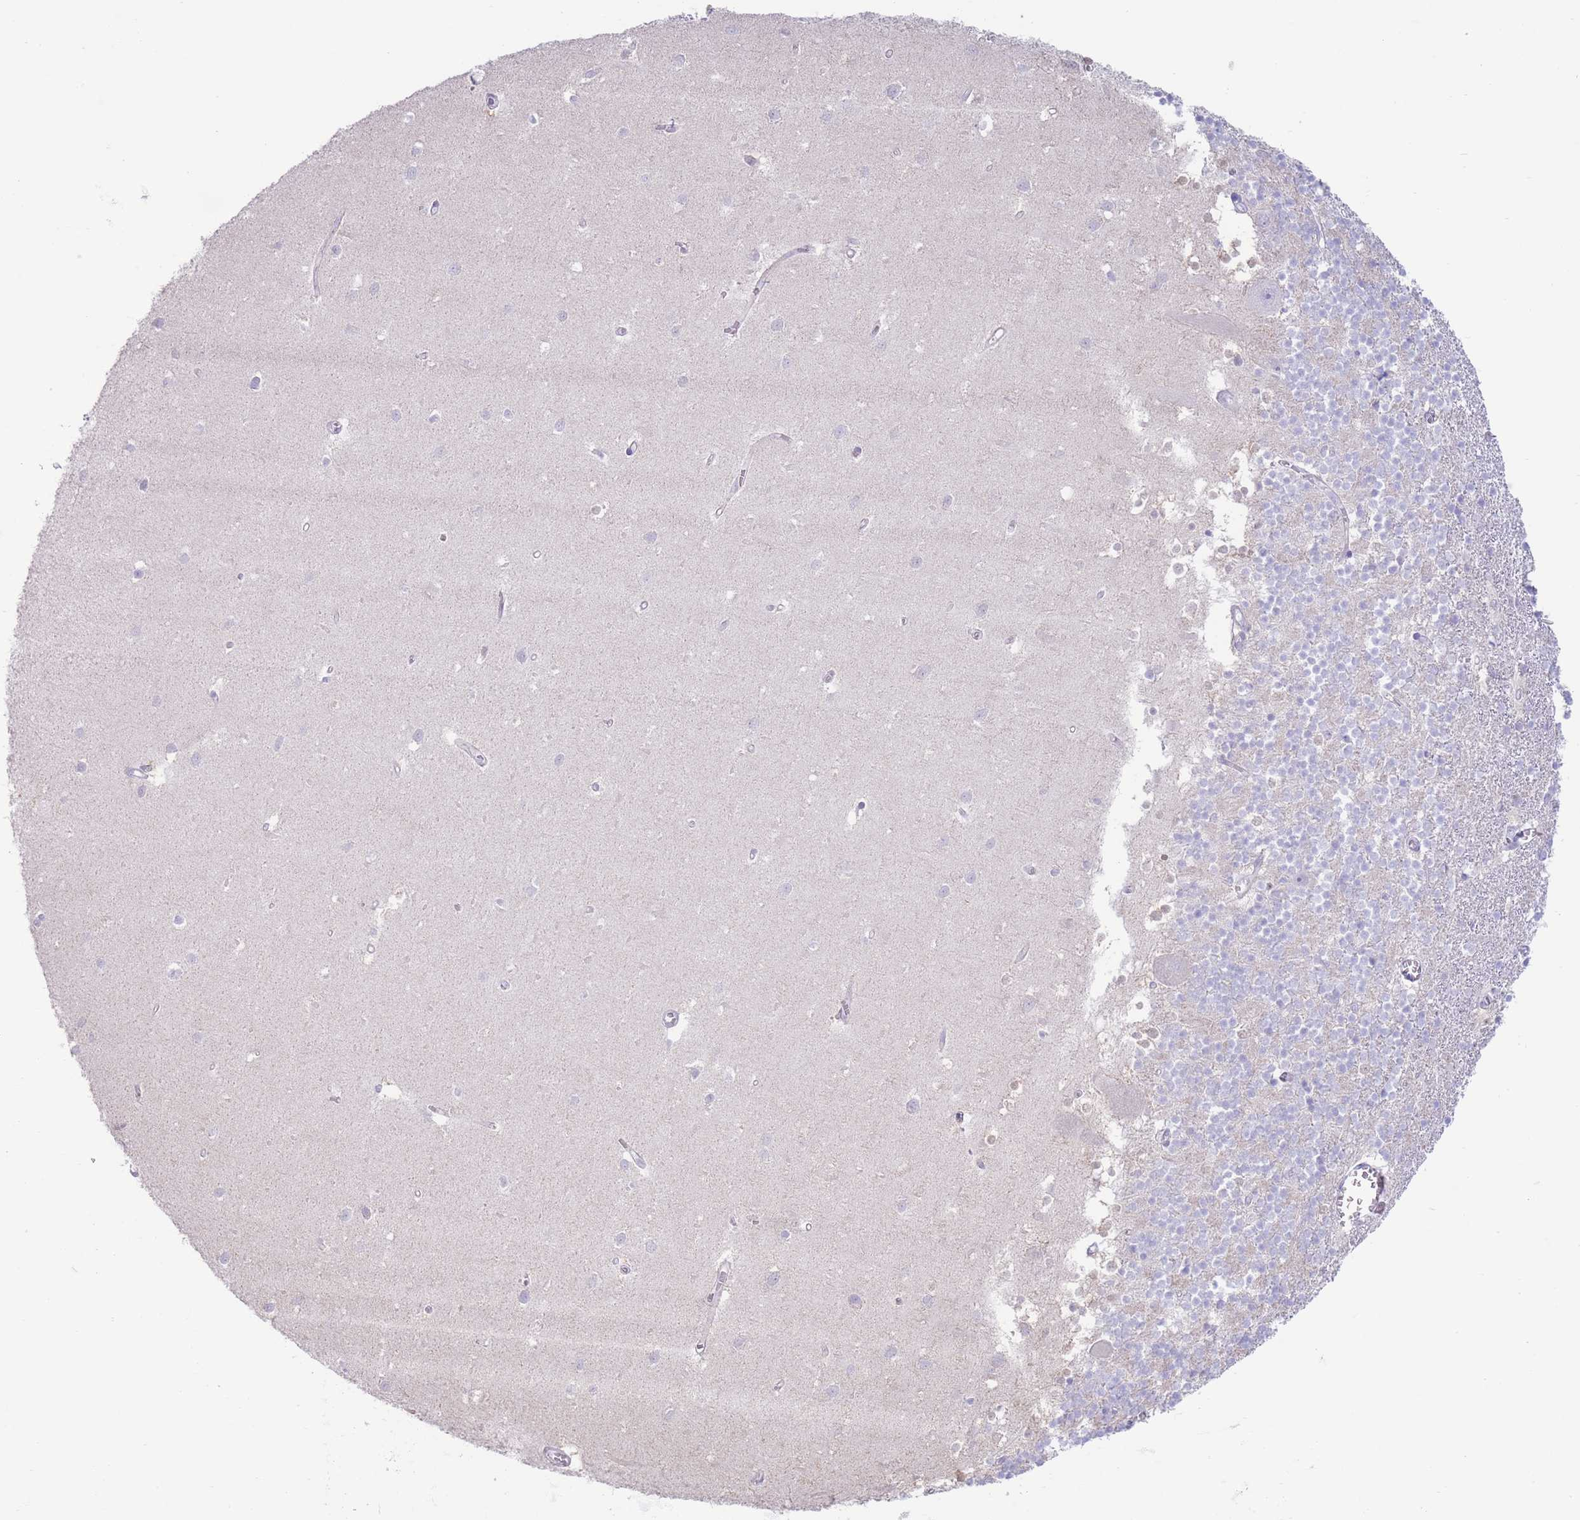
{"staining": {"intensity": "negative", "quantity": "none", "location": "none"}, "tissue": "cerebellum", "cell_type": "Cells in granular layer", "image_type": "normal", "snomed": [{"axis": "morphology", "description": "Normal tissue, NOS"}, {"axis": "topography", "description": "Cerebellum"}], "caption": "Immunohistochemical staining of benign human cerebellum shows no significant staining in cells in granular layer. Nuclei are stained in blue.", "gene": "FAH", "patient": {"sex": "male", "age": 54}}